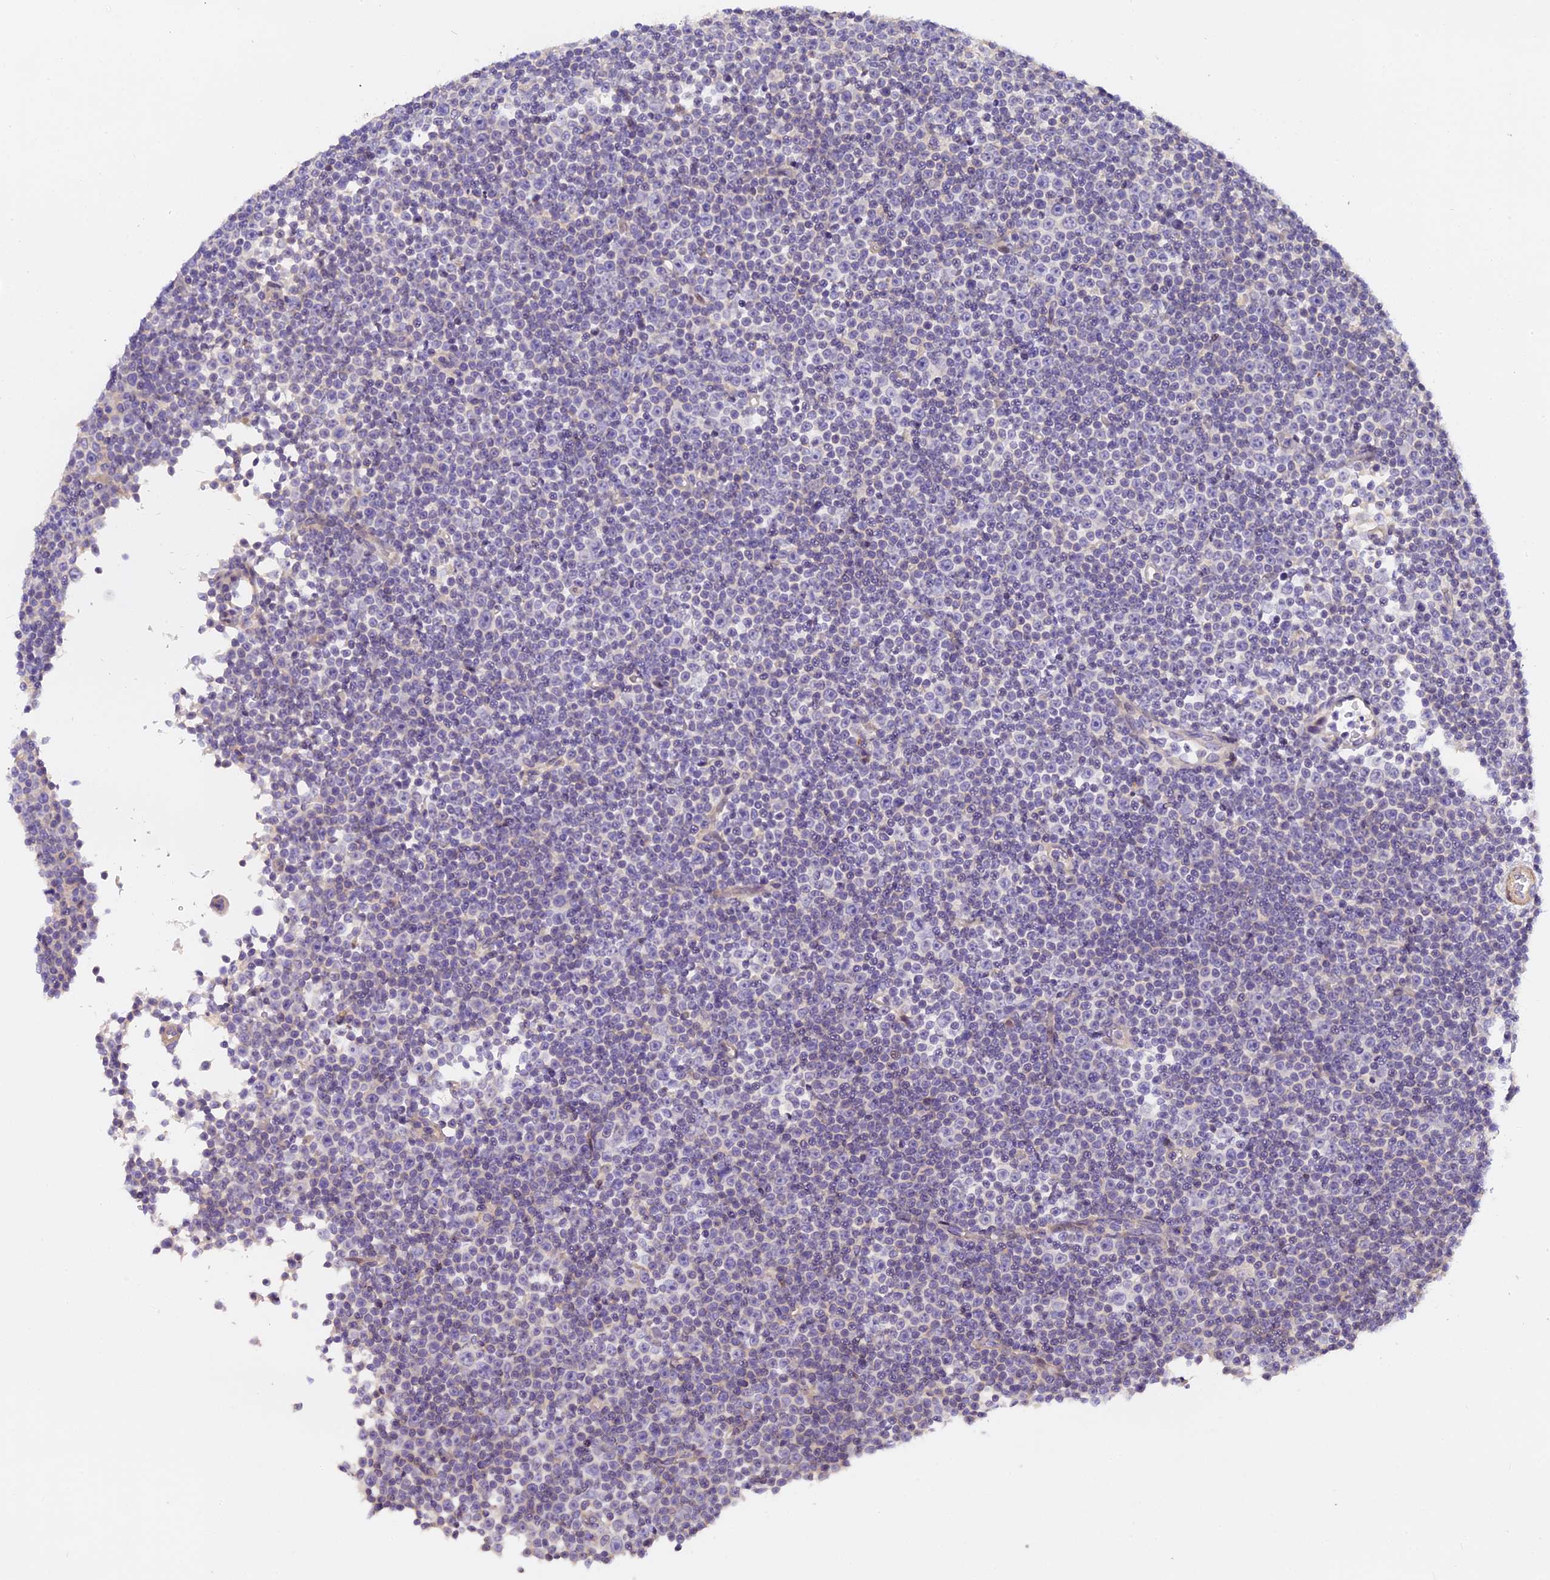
{"staining": {"intensity": "negative", "quantity": "none", "location": "none"}, "tissue": "lymphoma", "cell_type": "Tumor cells", "image_type": "cancer", "snomed": [{"axis": "morphology", "description": "Malignant lymphoma, non-Hodgkin's type, Low grade"}, {"axis": "topography", "description": "Lymph node"}], "caption": "This histopathology image is of lymphoma stained with immunohistochemistry to label a protein in brown with the nuclei are counter-stained blue. There is no expression in tumor cells. (Brightfield microscopy of DAB (3,3'-diaminobenzidine) immunohistochemistry at high magnification).", "gene": "FAM98C", "patient": {"sex": "female", "age": 67}}